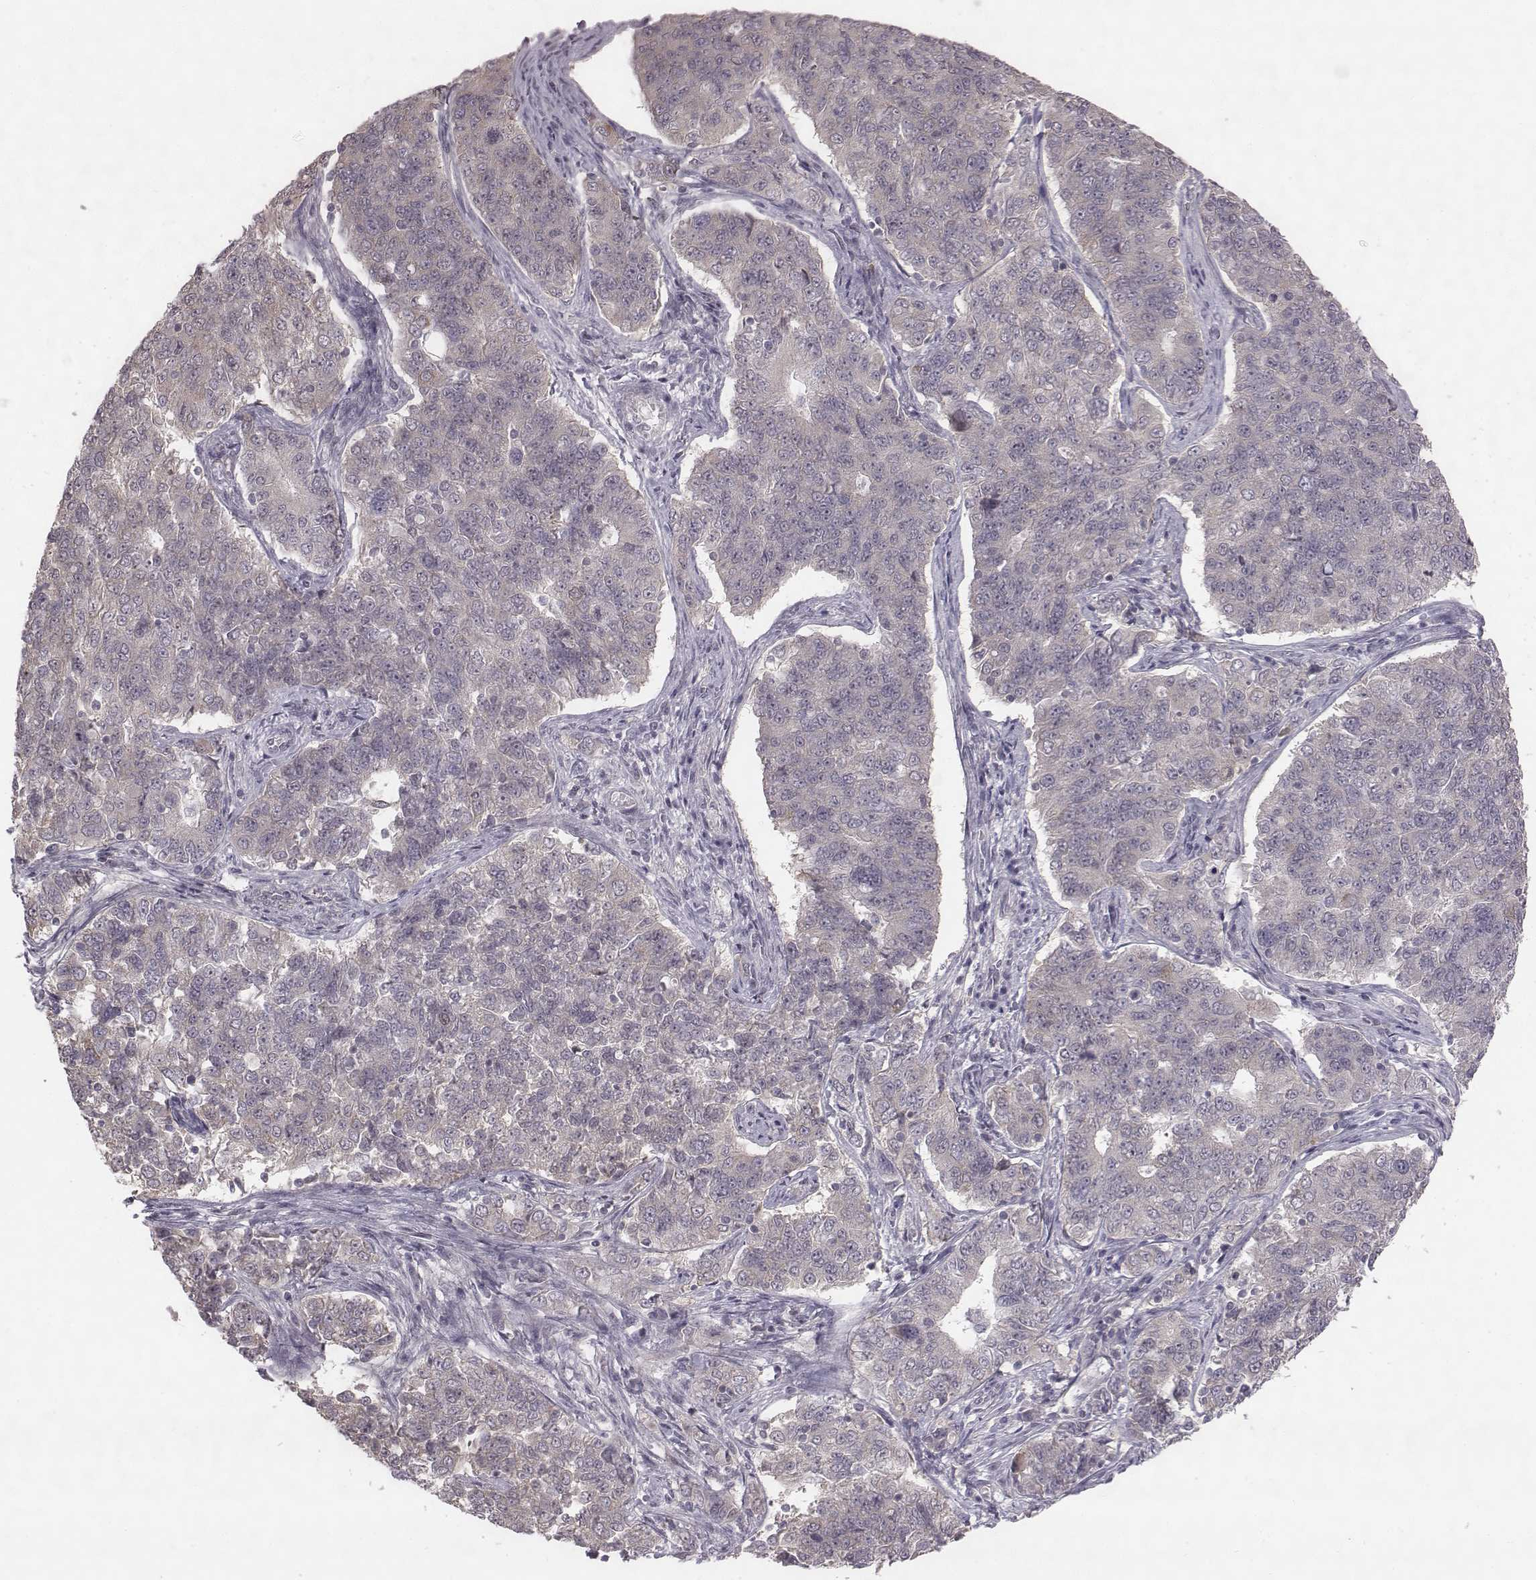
{"staining": {"intensity": "weak", "quantity": "25%-75%", "location": "cytoplasmic/membranous"}, "tissue": "endometrial cancer", "cell_type": "Tumor cells", "image_type": "cancer", "snomed": [{"axis": "morphology", "description": "Adenocarcinoma, NOS"}, {"axis": "topography", "description": "Endometrium"}], "caption": "The immunohistochemical stain labels weak cytoplasmic/membranous positivity in tumor cells of endometrial cancer (adenocarcinoma) tissue. (brown staining indicates protein expression, while blue staining denotes nuclei).", "gene": "BICDL1", "patient": {"sex": "female", "age": 43}}